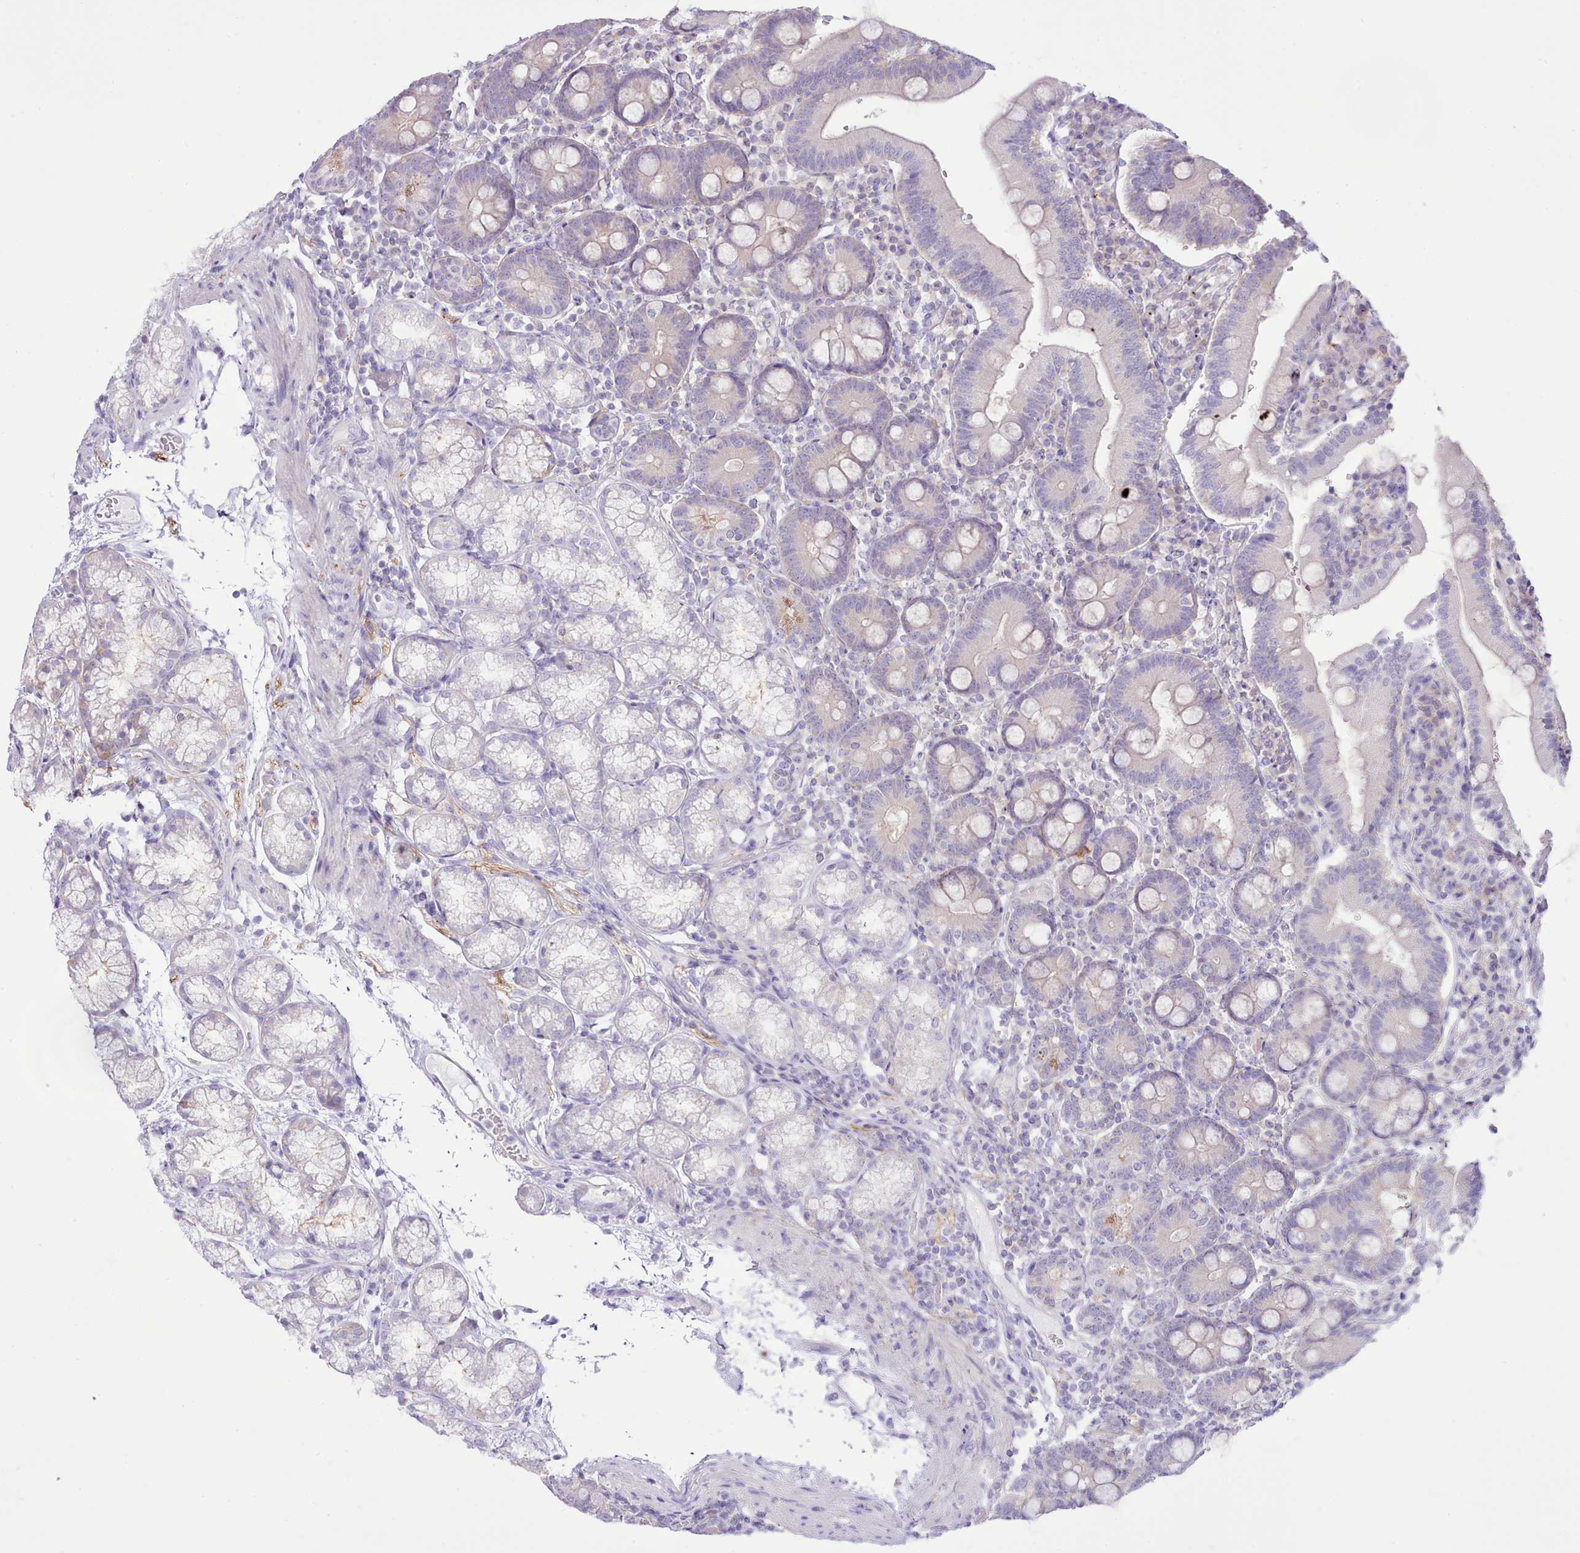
{"staining": {"intensity": "negative", "quantity": "none", "location": "none"}, "tissue": "duodenum", "cell_type": "Glandular cells", "image_type": "normal", "snomed": [{"axis": "morphology", "description": "Normal tissue, NOS"}, {"axis": "topography", "description": "Duodenum"}], "caption": "Glandular cells are negative for brown protein staining in normal duodenum. The staining was performed using DAB (3,3'-diaminobenzidine) to visualize the protein expression in brown, while the nuclei were stained in blue with hematoxylin (Magnification: 20x).", "gene": "MDFI", "patient": {"sex": "female", "age": 67}}